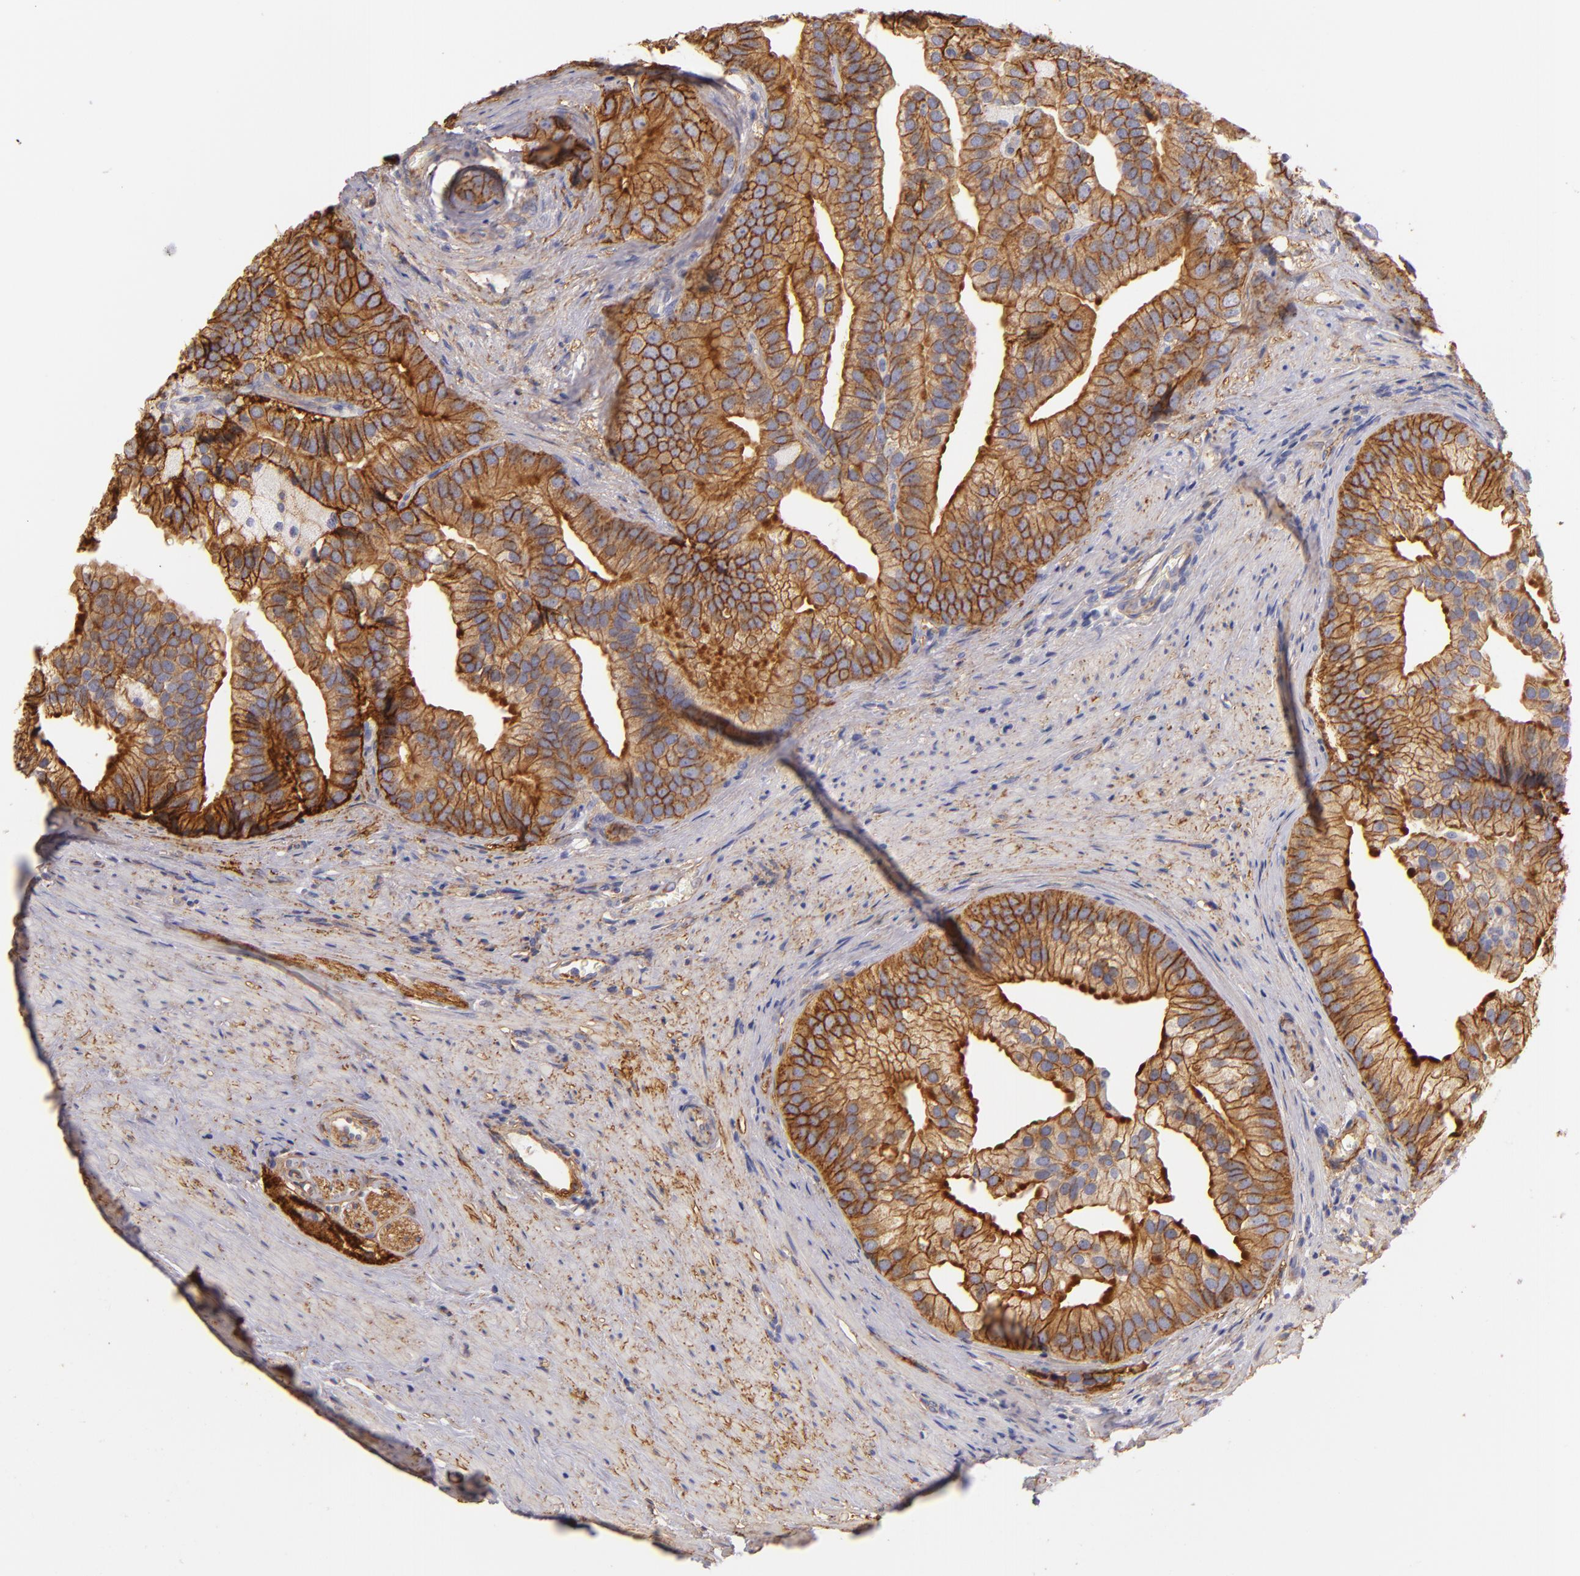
{"staining": {"intensity": "strong", "quantity": ">75%", "location": "cytoplasmic/membranous"}, "tissue": "prostate cancer", "cell_type": "Tumor cells", "image_type": "cancer", "snomed": [{"axis": "morphology", "description": "Adenocarcinoma, Low grade"}, {"axis": "topography", "description": "Prostate"}], "caption": "A histopathology image showing strong cytoplasmic/membranous staining in approximately >75% of tumor cells in prostate cancer (adenocarcinoma (low-grade)), as visualized by brown immunohistochemical staining.", "gene": "CD151", "patient": {"sex": "male", "age": 71}}